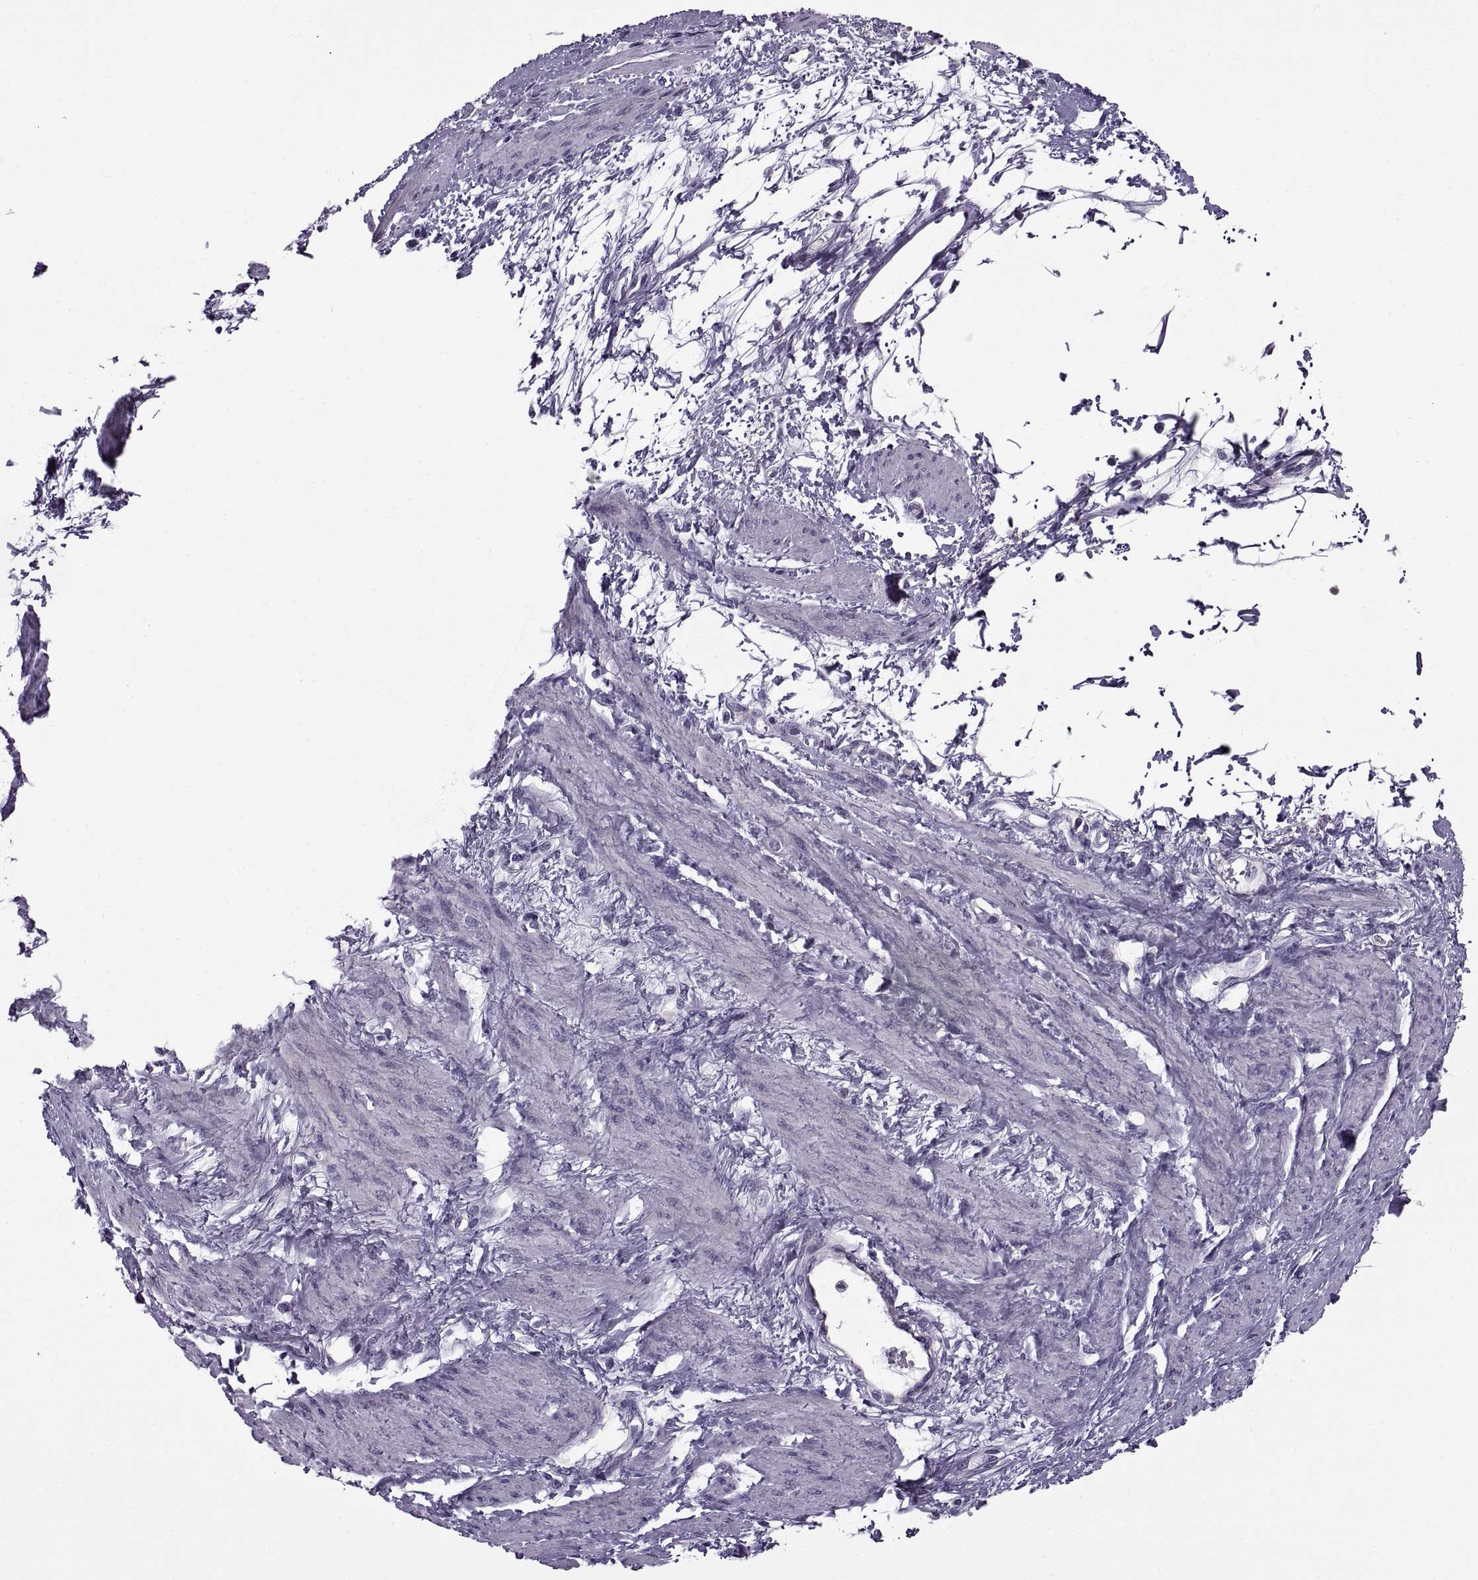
{"staining": {"intensity": "negative", "quantity": "none", "location": "none"}, "tissue": "smooth muscle", "cell_type": "Smooth muscle cells", "image_type": "normal", "snomed": [{"axis": "morphology", "description": "Normal tissue, NOS"}, {"axis": "topography", "description": "Smooth muscle"}, {"axis": "topography", "description": "Uterus"}], "caption": "Smooth muscle was stained to show a protein in brown. There is no significant positivity in smooth muscle cells. (DAB immunohistochemistry with hematoxylin counter stain).", "gene": "CALCR", "patient": {"sex": "female", "age": 39}}